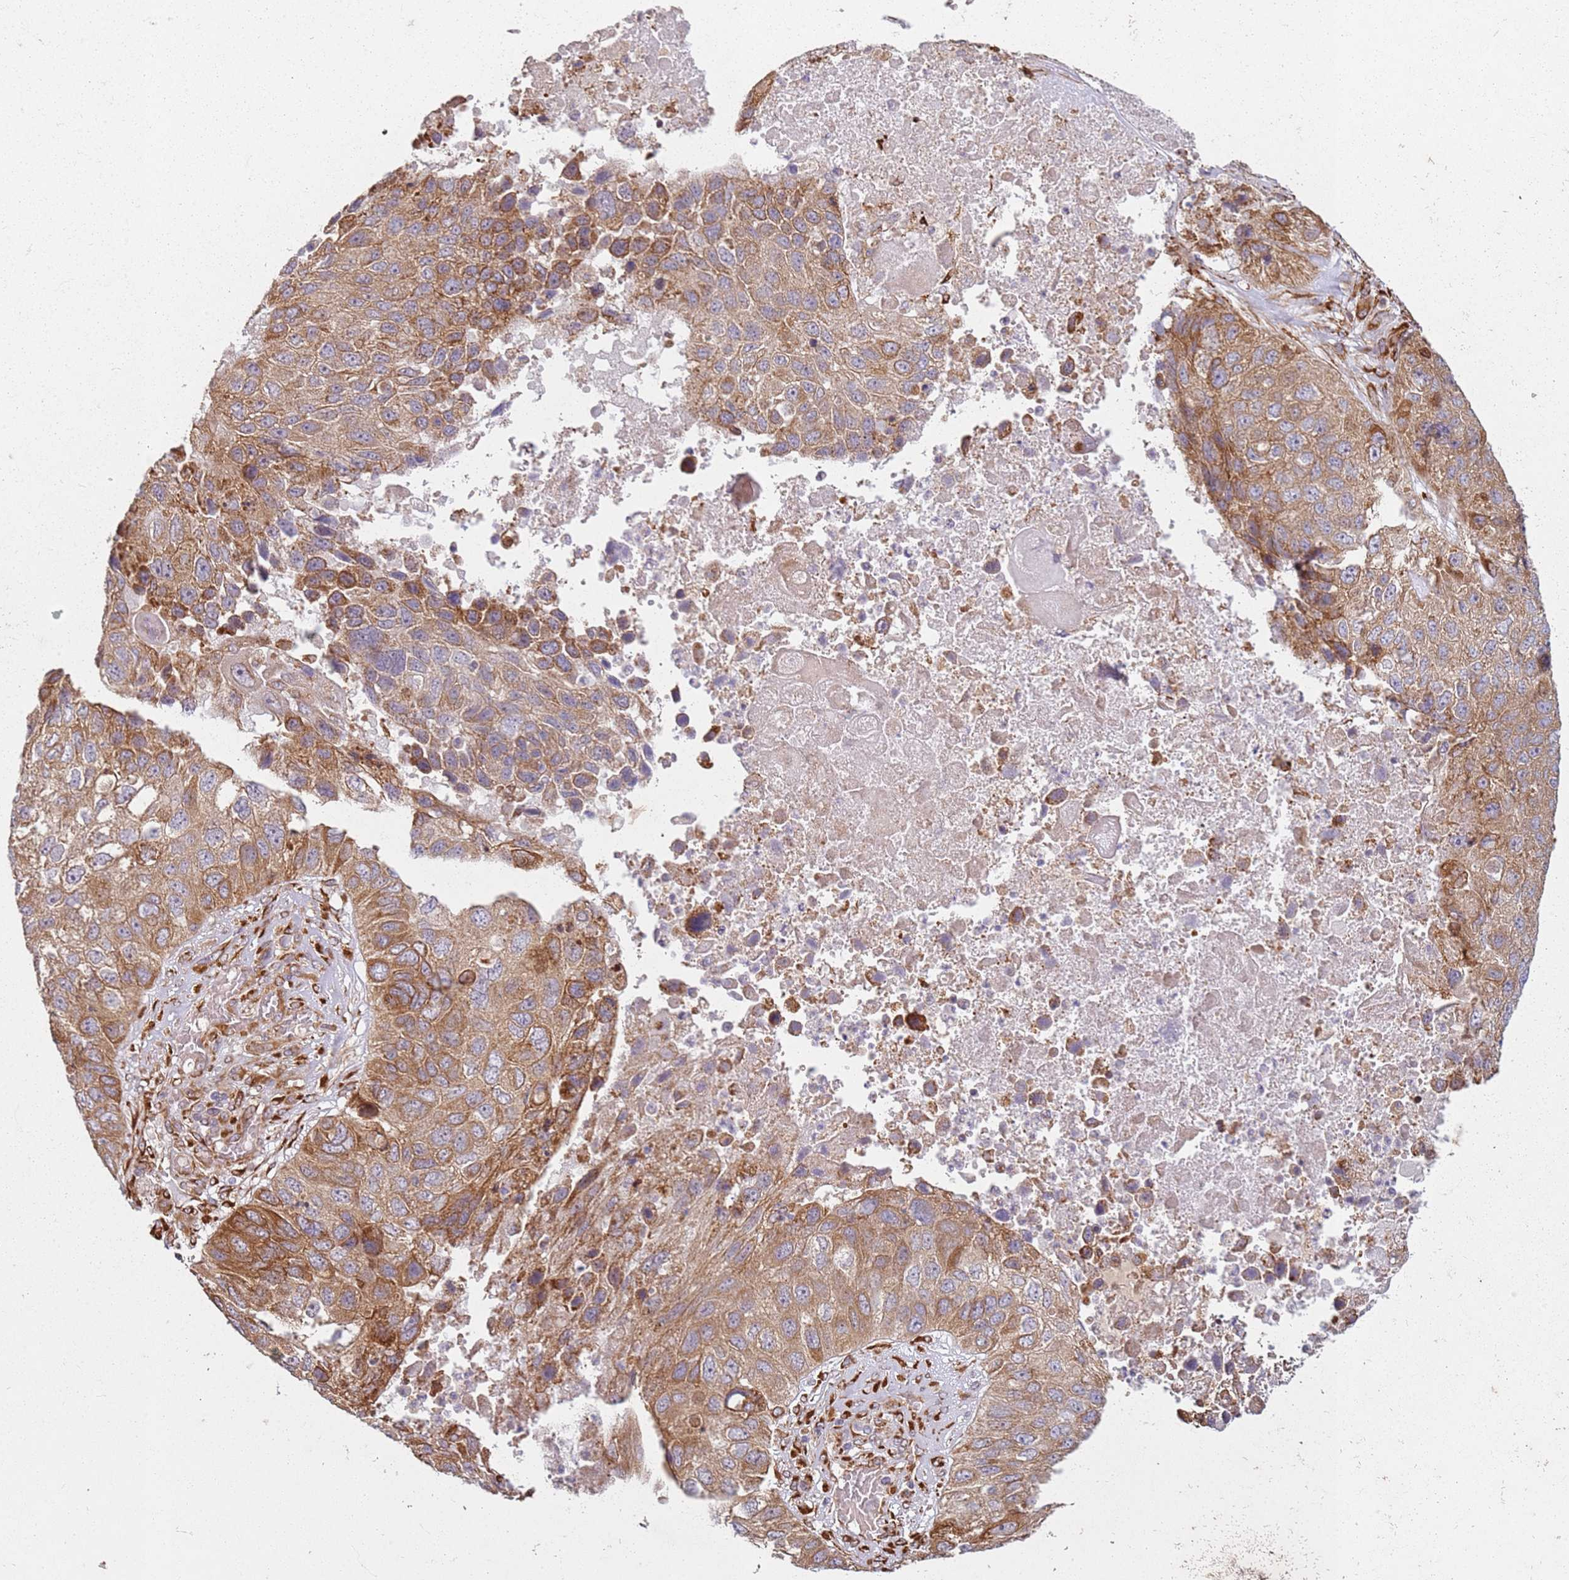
{"staining": {"intensity": "moderate", "quantity": ">75%", "location": "cytoplasmic/membranous"}, "tissue": "lung cancer", "cell_type": "Tumor cells", "image_type": "cancer", "snomed": [{"axis": "morphology", "description": "Squamous cell carcinoma, NOS"}, {"axis": "topography", "description": "Lung"}], "caption": "Lung squamous cell carcinoma stained with DAB IHC reveals medium levels of moderate cytoplasmic/membranous expression in approximately >75% of tumor cells. (Brightfield microscopy of DAB IHC at high magnification).", "gene": "ARFRP1", "patient": {"sex": "male", "age": 61}}